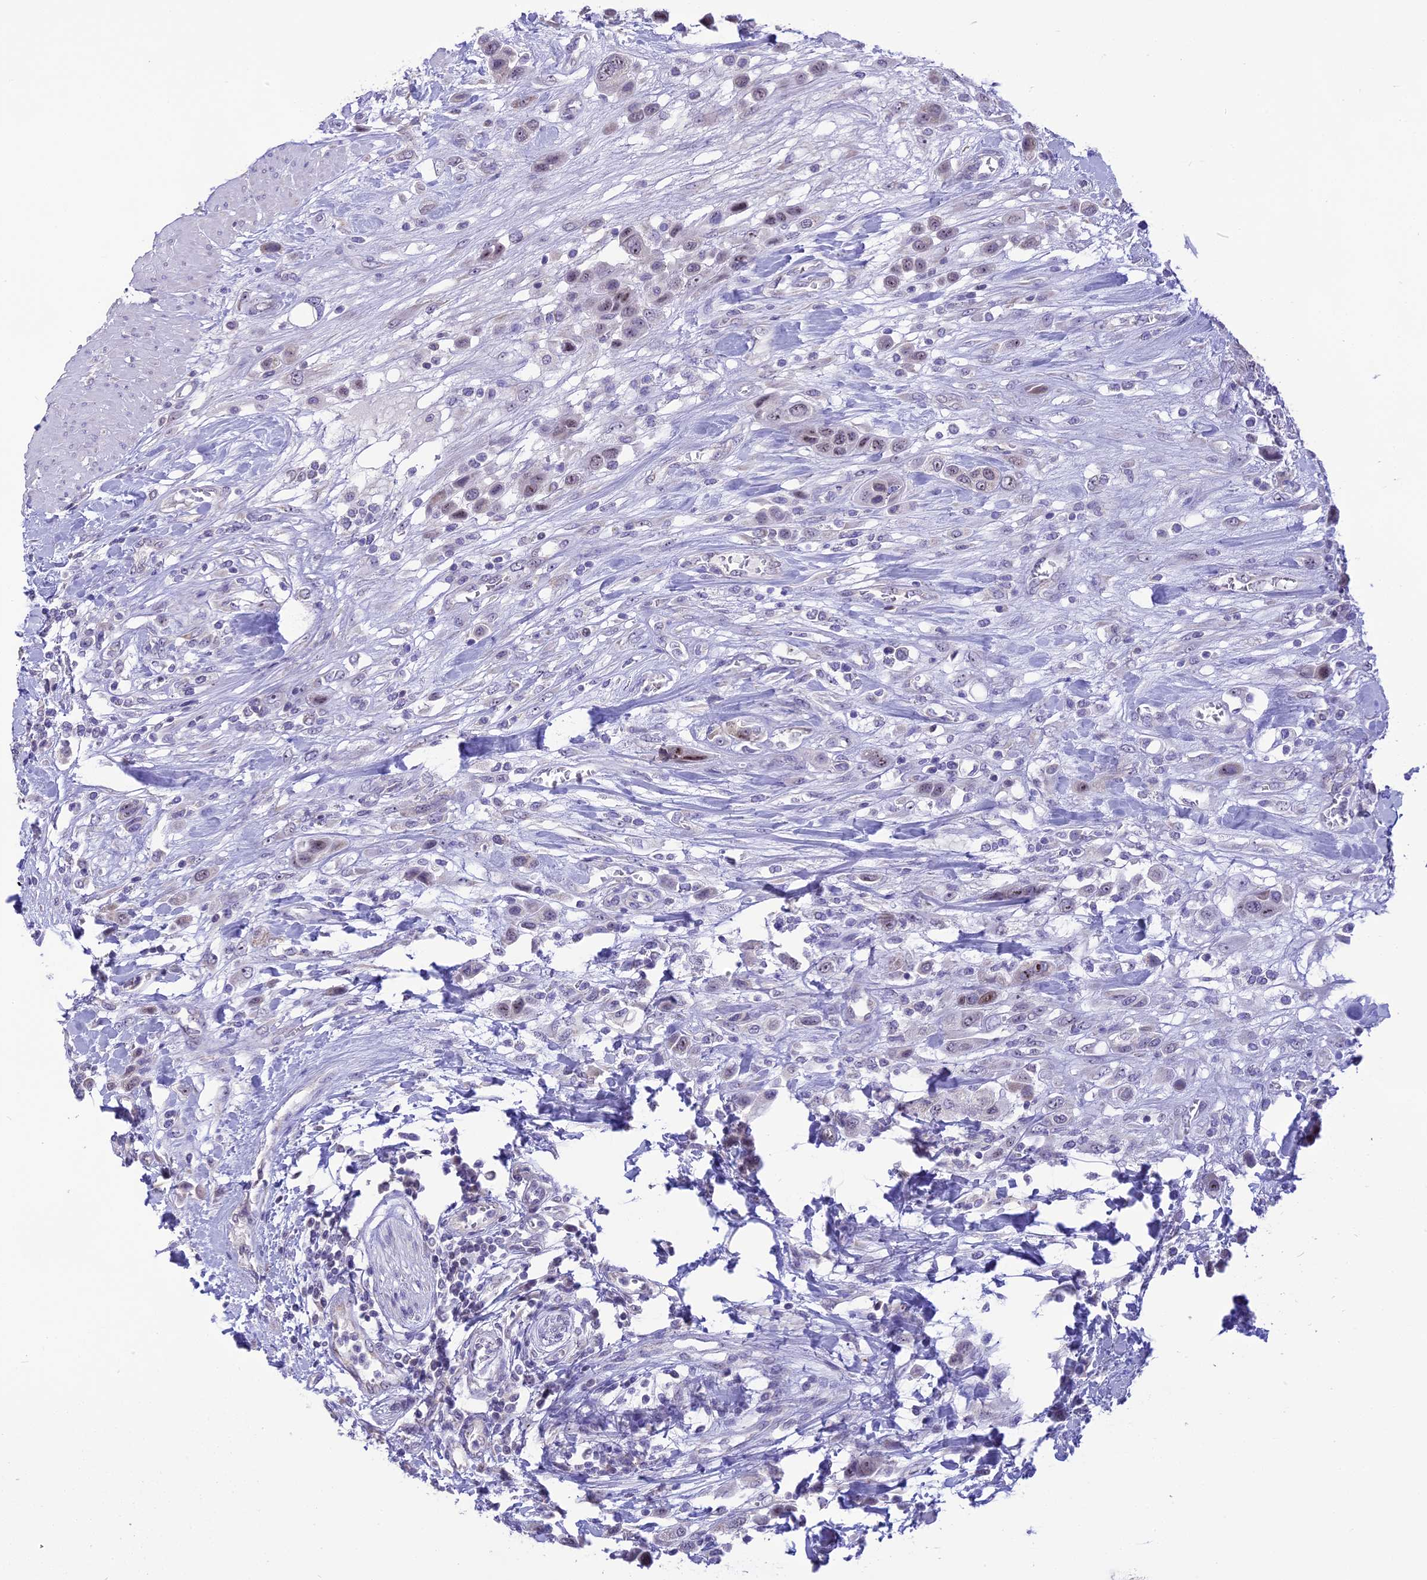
{"staining": {"intensity": "weak", "quantity": "25%-75%", "location": "nuclear"}, "tissue": "urothelial cancer", "cell_type": "Tumor cells", "image_type": "cancer", "snomed": [{"axis": "morphology", "description": "Urothelial carcinoma, High grade"}, {"axis": "topography", "description": "Urinary bladder"}], "caption": "High-magnification brightfield microscopy of high-grade urothelial carcinoma stained with DAB (brown) and counterstained with hematoxylin (blue). tumor cells exhibit weak nuclear positivity is appreciated in approximately25%-75% of cells.", "gene": "CMSS1", "patient": {"sex": "male", "age": 50}}